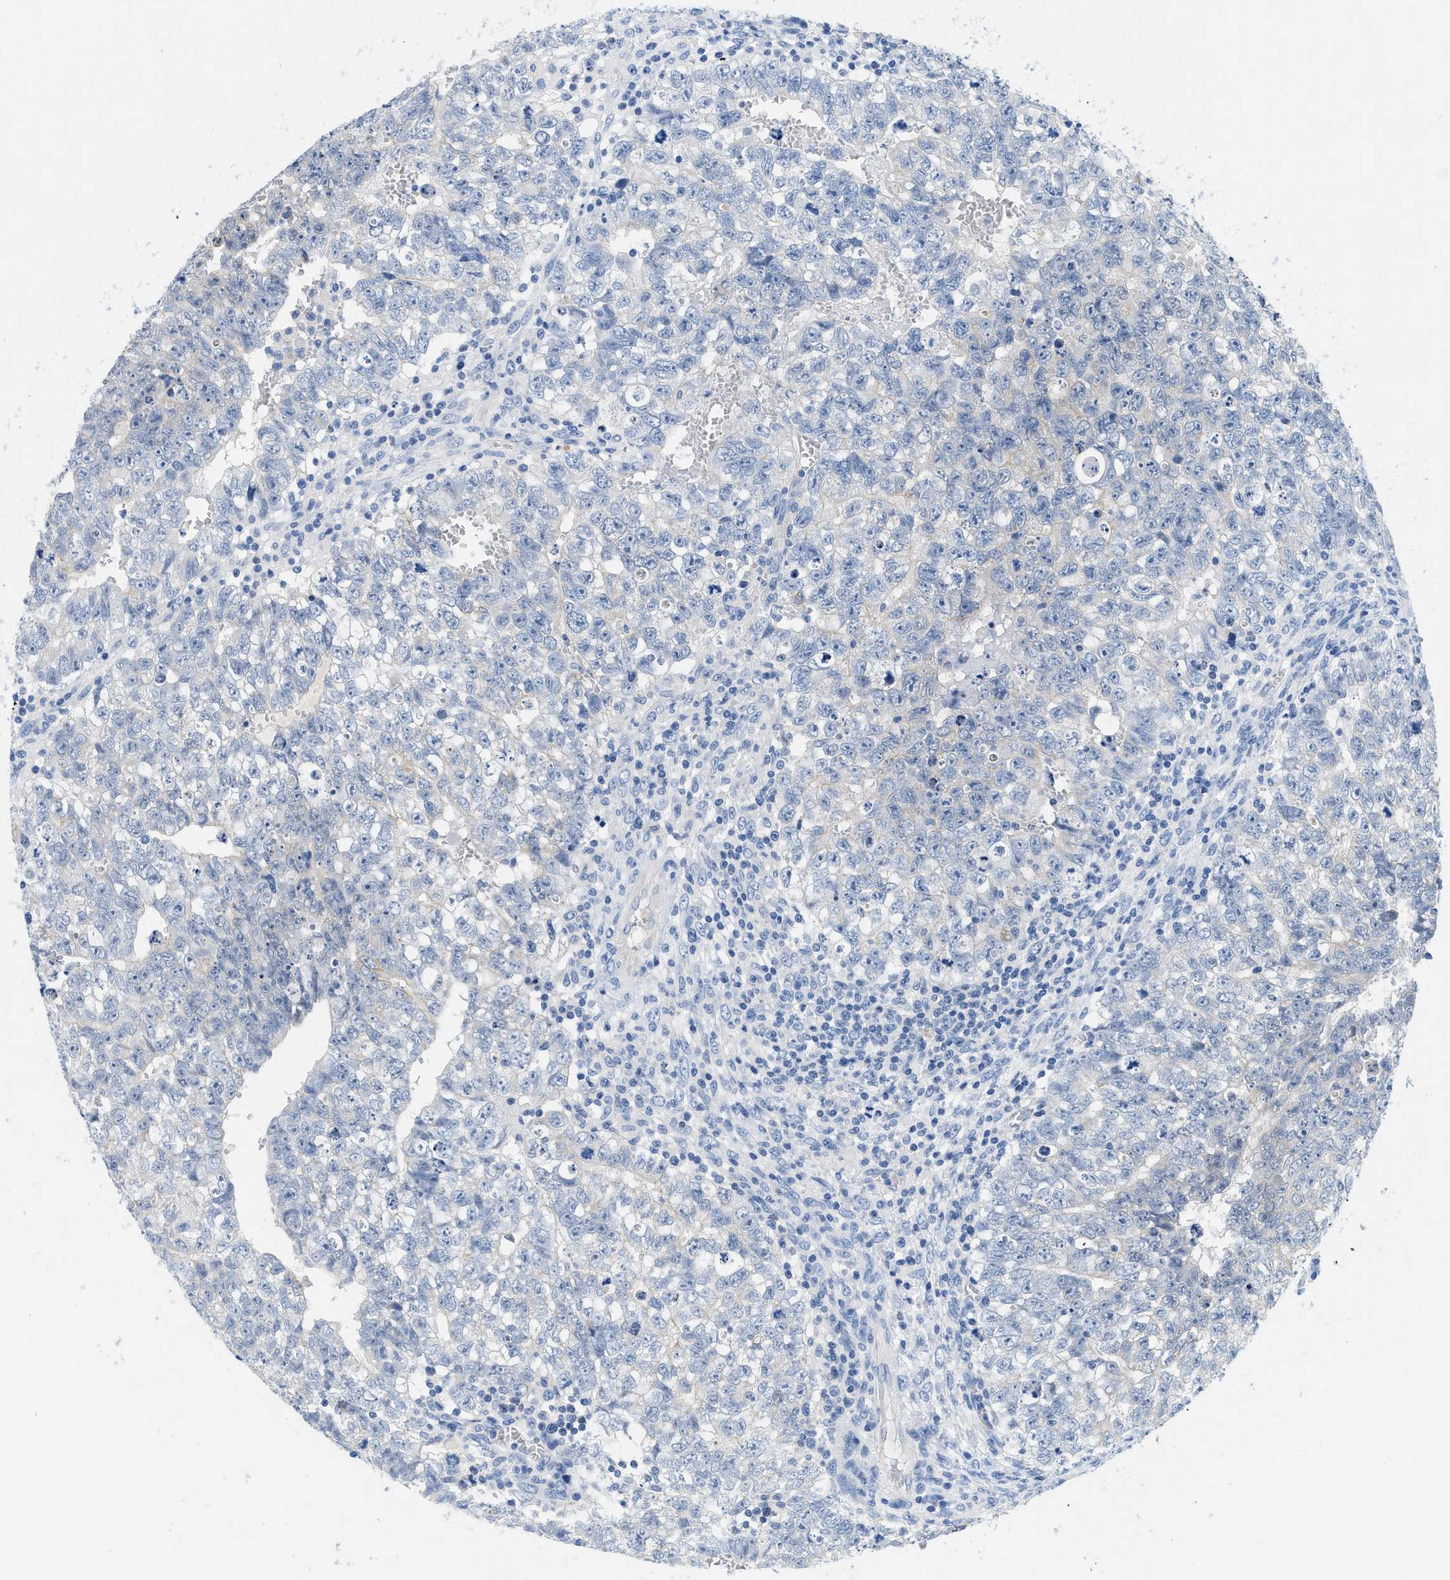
{"staining": {"intensity": "negative", "quantity": "none", "location": "none"}, "tissue": "testis cancer", "cell_type": "Tumor cells", "image_type": "cancer", "snomed": [{"axis": "morphology", "description": "Seminoma, NOS"}, {"axis": "morphology", "description": "Carcinoma, Embryonal, NOS"}, {"axis": "topography", "description": "Testis"}], "caption": "Tumor cells are negative for protein expression in human testis cancer.", "gene": "BPGM", "patient": {"sex": "male", "age": 38}}